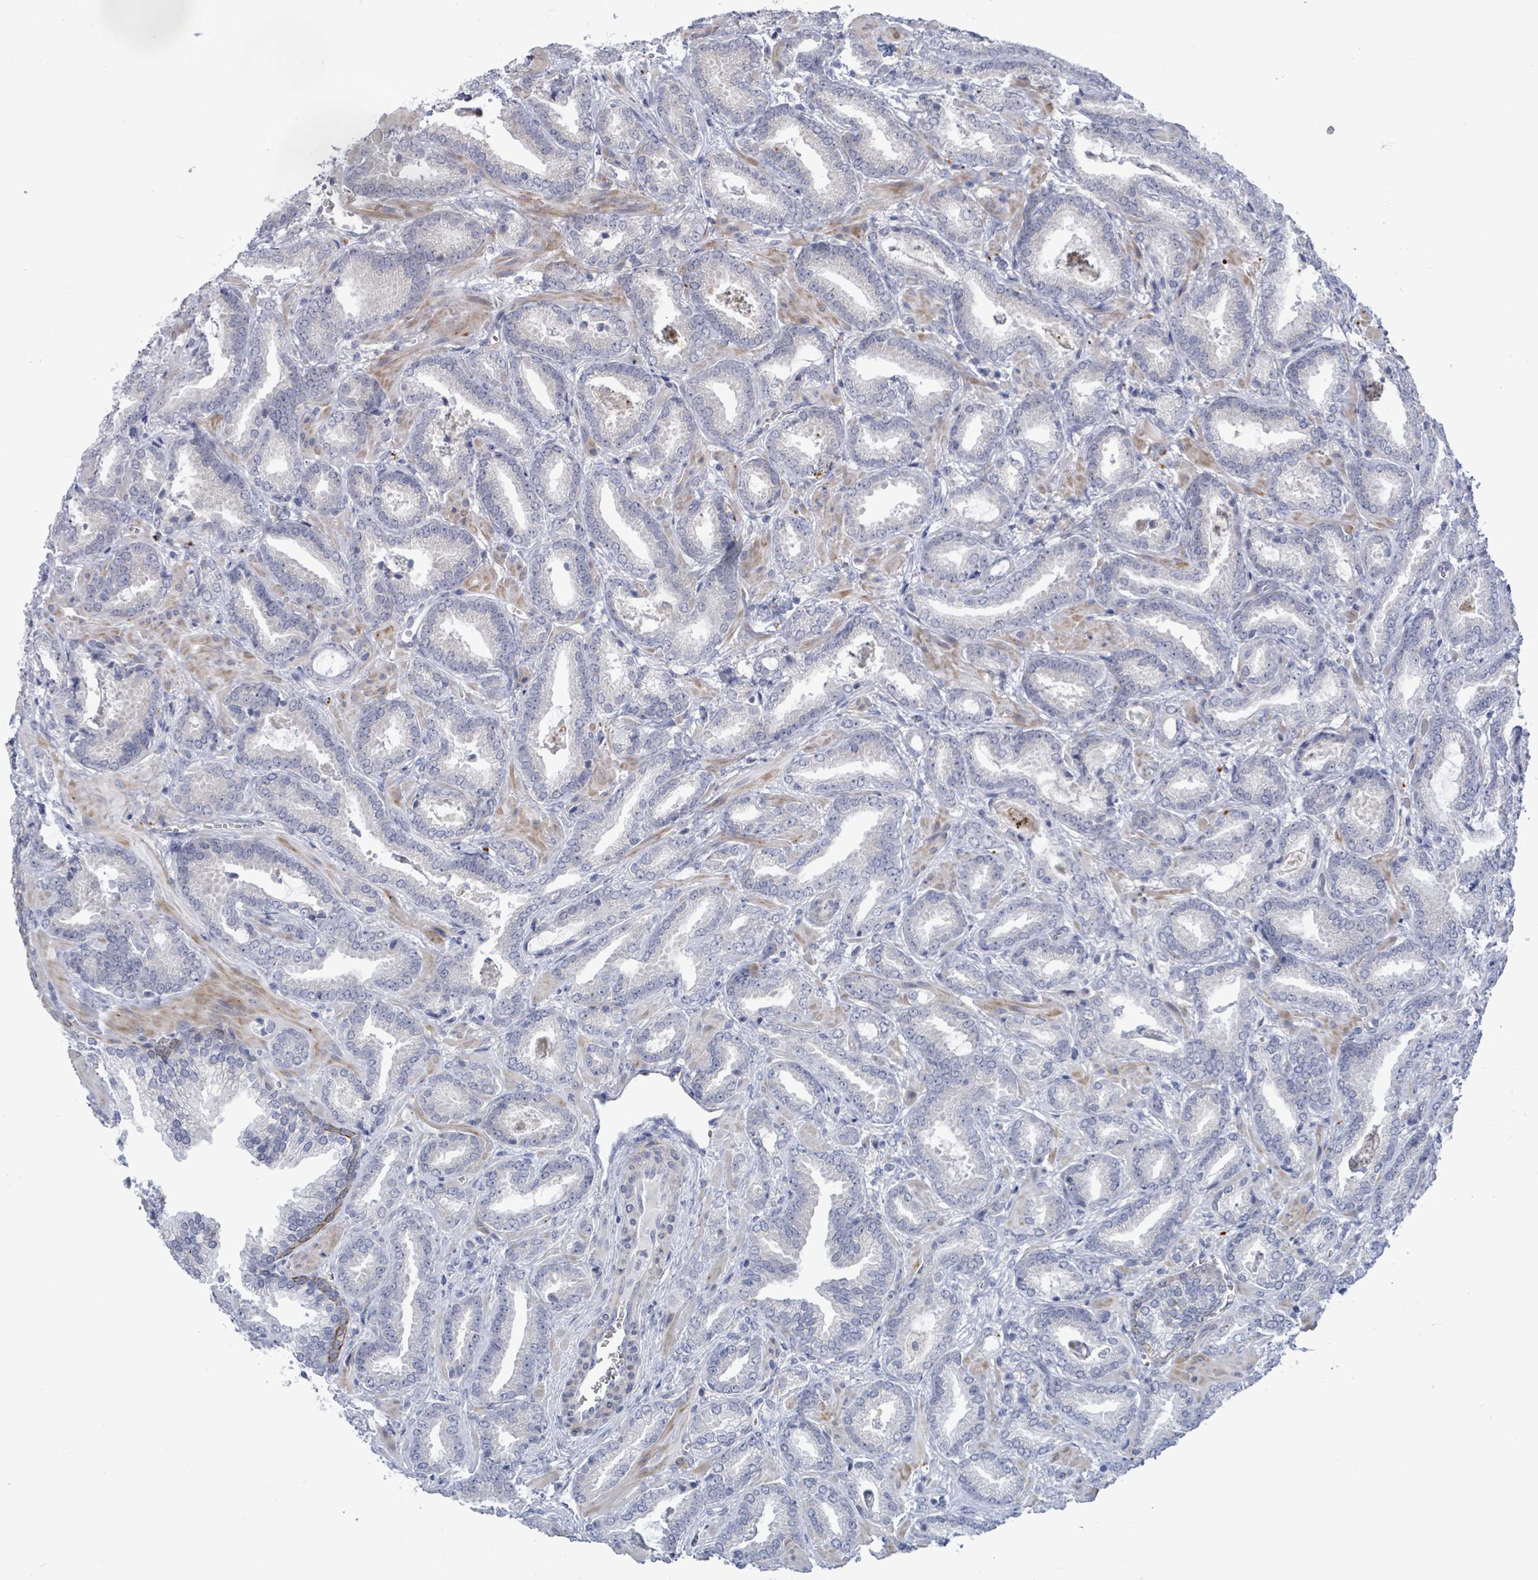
{"staining": {"intensity": "negative", "quantity": "none", "location": "none"}, "tissue": "prostate cancer", "cell_type": "Tumor cells", "image_type": "cancer", "snomed": [{"axis": "morphology", "description": "Adenocarcinoma, Low grade"}, {"axis": "topography", "description": "Prostate"}], "caption": "Prostate cancer stained for a protein using immunohistochemistry exhibits no expression tumor cells.", "gene": "CT45A5", "patient": {"sex": "male", "age": 62}}